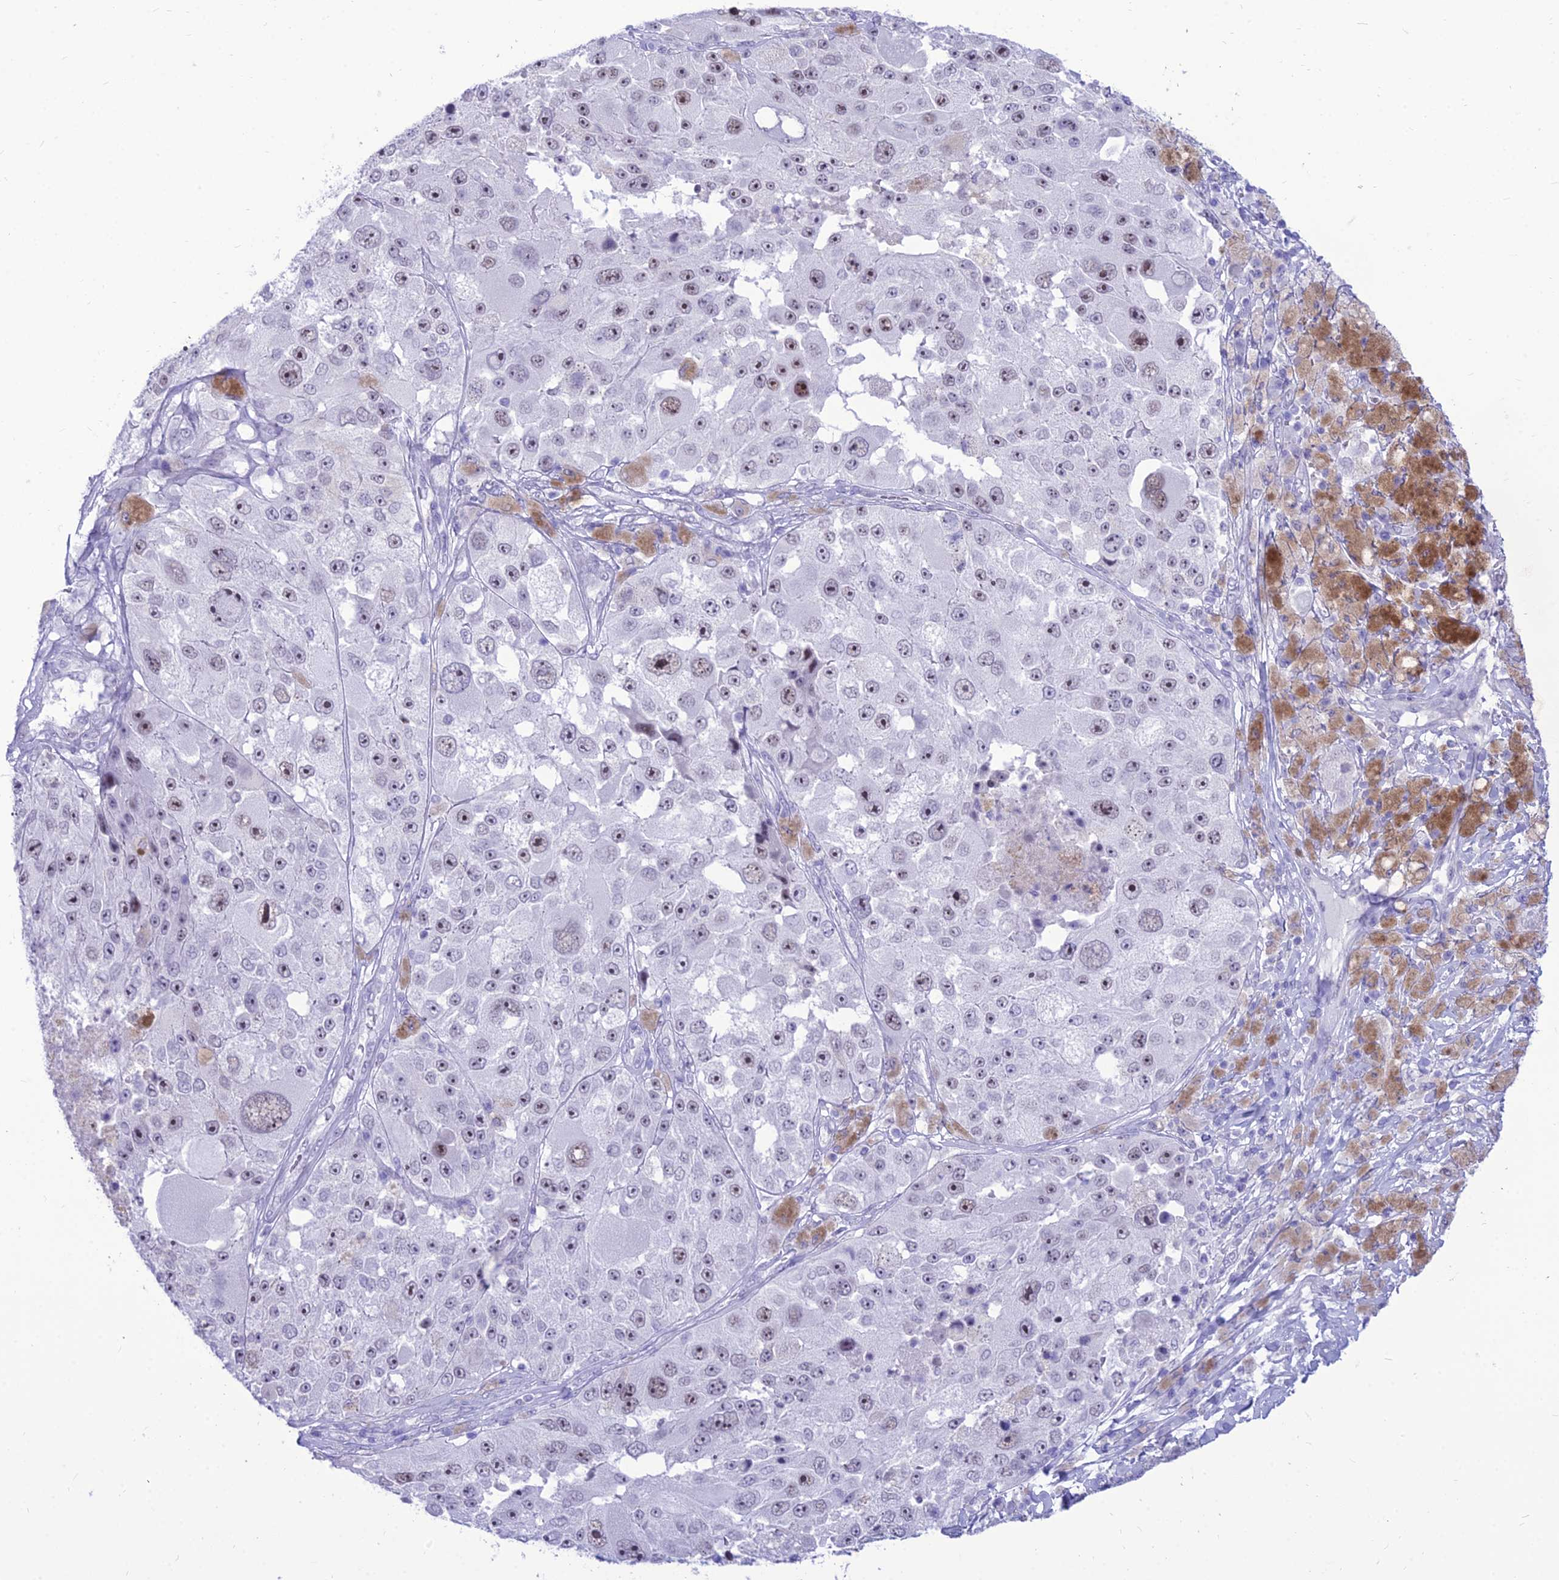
{"staining": {"intensity": "moderate", "quantity": "25%-75%", "location": "nuclear"}, "tissue": "melanoma", "cell_type": "Tumor cells", "image_type": "cancer", "snomed": [{"axis": "morphology", "description": "Malignant melanoma, Metastatic site"}, {"axis": "topography", "description": "Lymph node"}], "caption": "Melanoma was stained to show a protein in brown. There is medium levels of moderate nuclear staining in about 25%-75% of tumor cells.", "gene": "DHX40", "patient": {"sex": "male", "age": 62}}